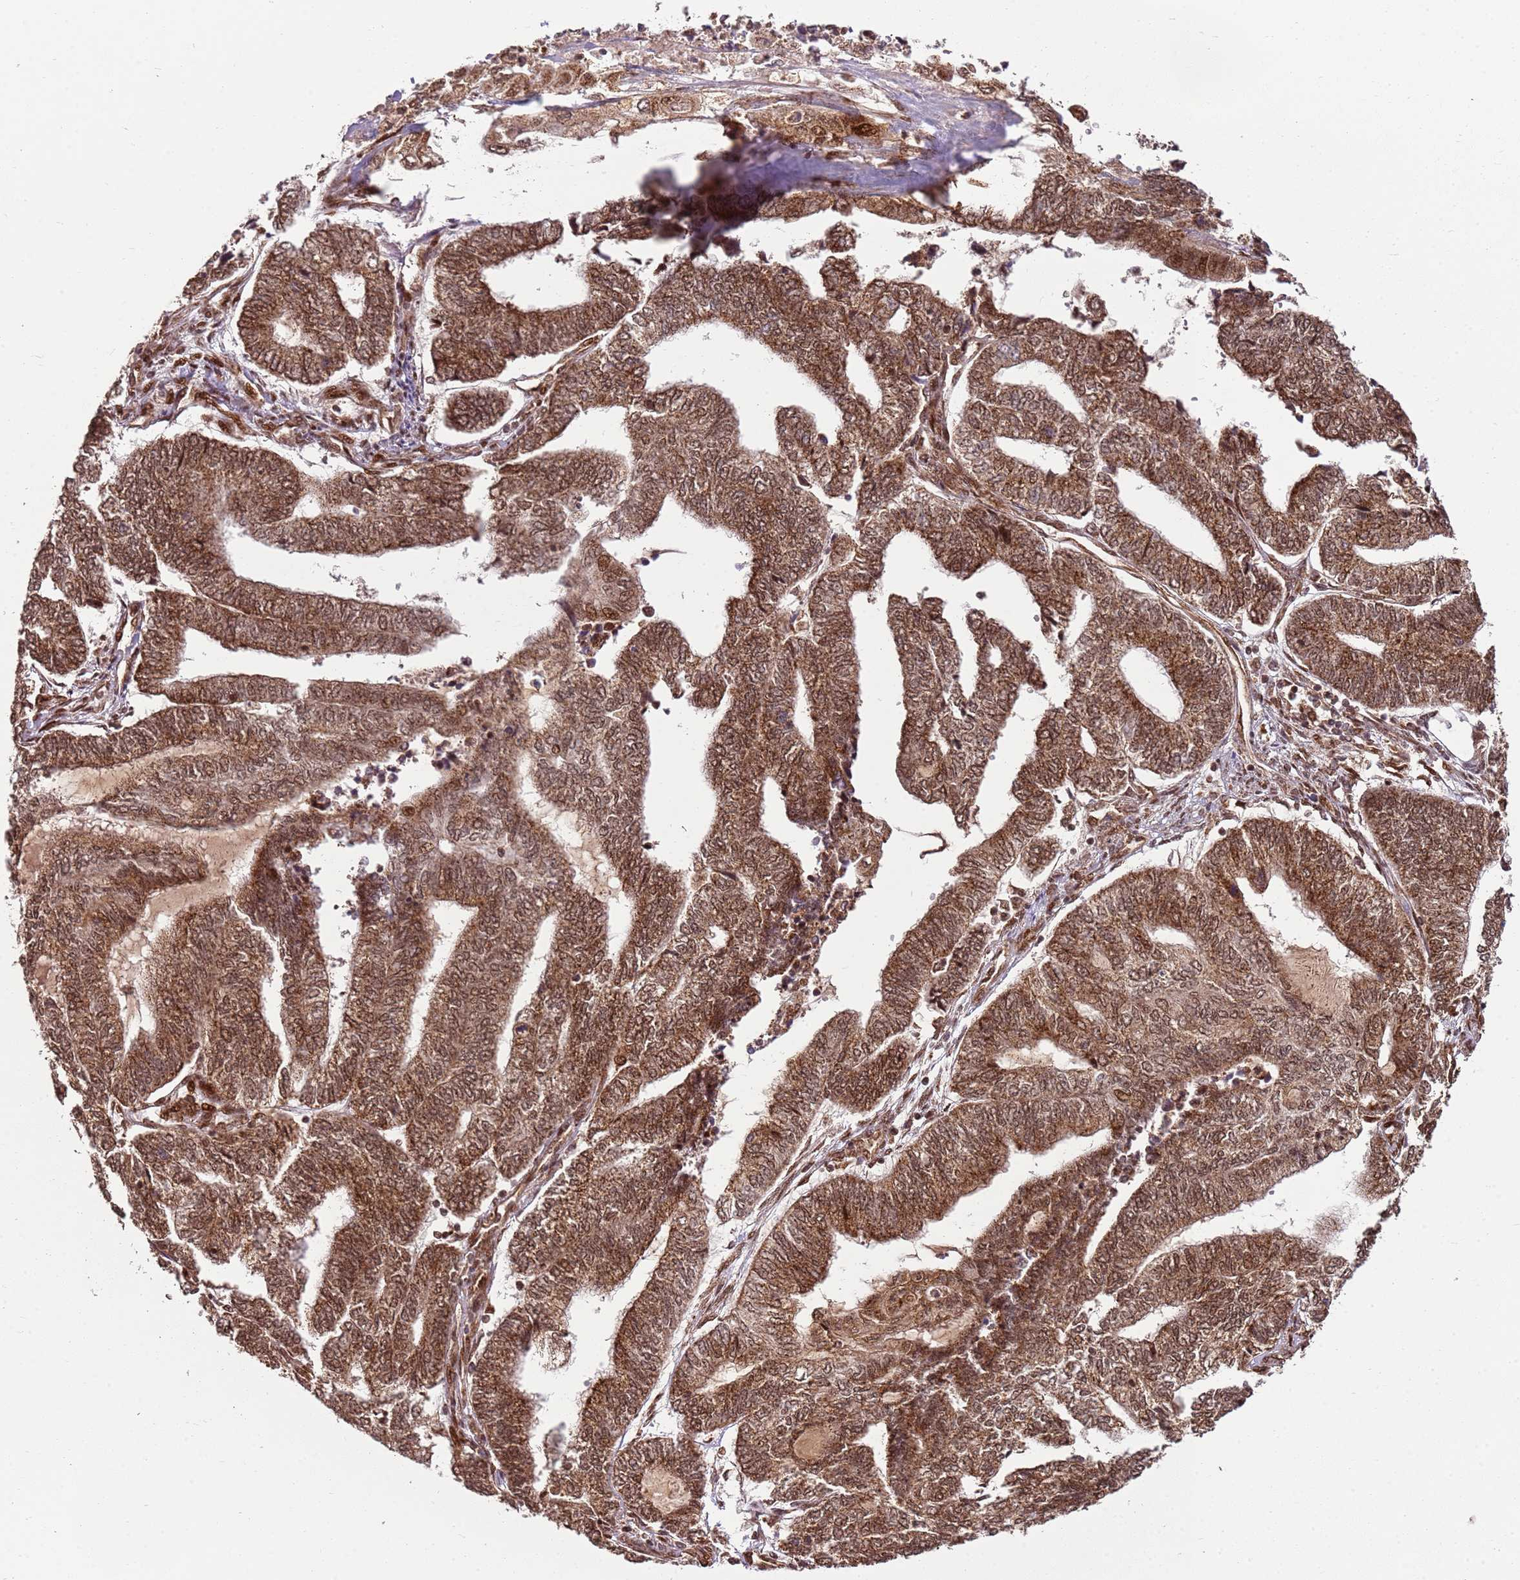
{"staining": {"intensity": "moderate", "quantity": ">75%", "location": "cytoplasmic/membranous,nuclear"}, "tissue": "endometrial cancer", "cell_type": "Tumor cells", "image_type": "cancer", "snomed": [{"axis": "morphology", "description": "Adenocarcinoma, NOS"}, {"axis": "topography", "description": "Uterus"}, {"axis": "topography", "description": "Endometrium"}], "caption": "Adenocarcinoma (endometrial) stained for a protein (brown) displays moderate cytoplasmic/membranous and nuclear positive positivity in about >75% of tumor cells.", "gene": "PEX14", "patient": {"sex": "female", "age": 70}}